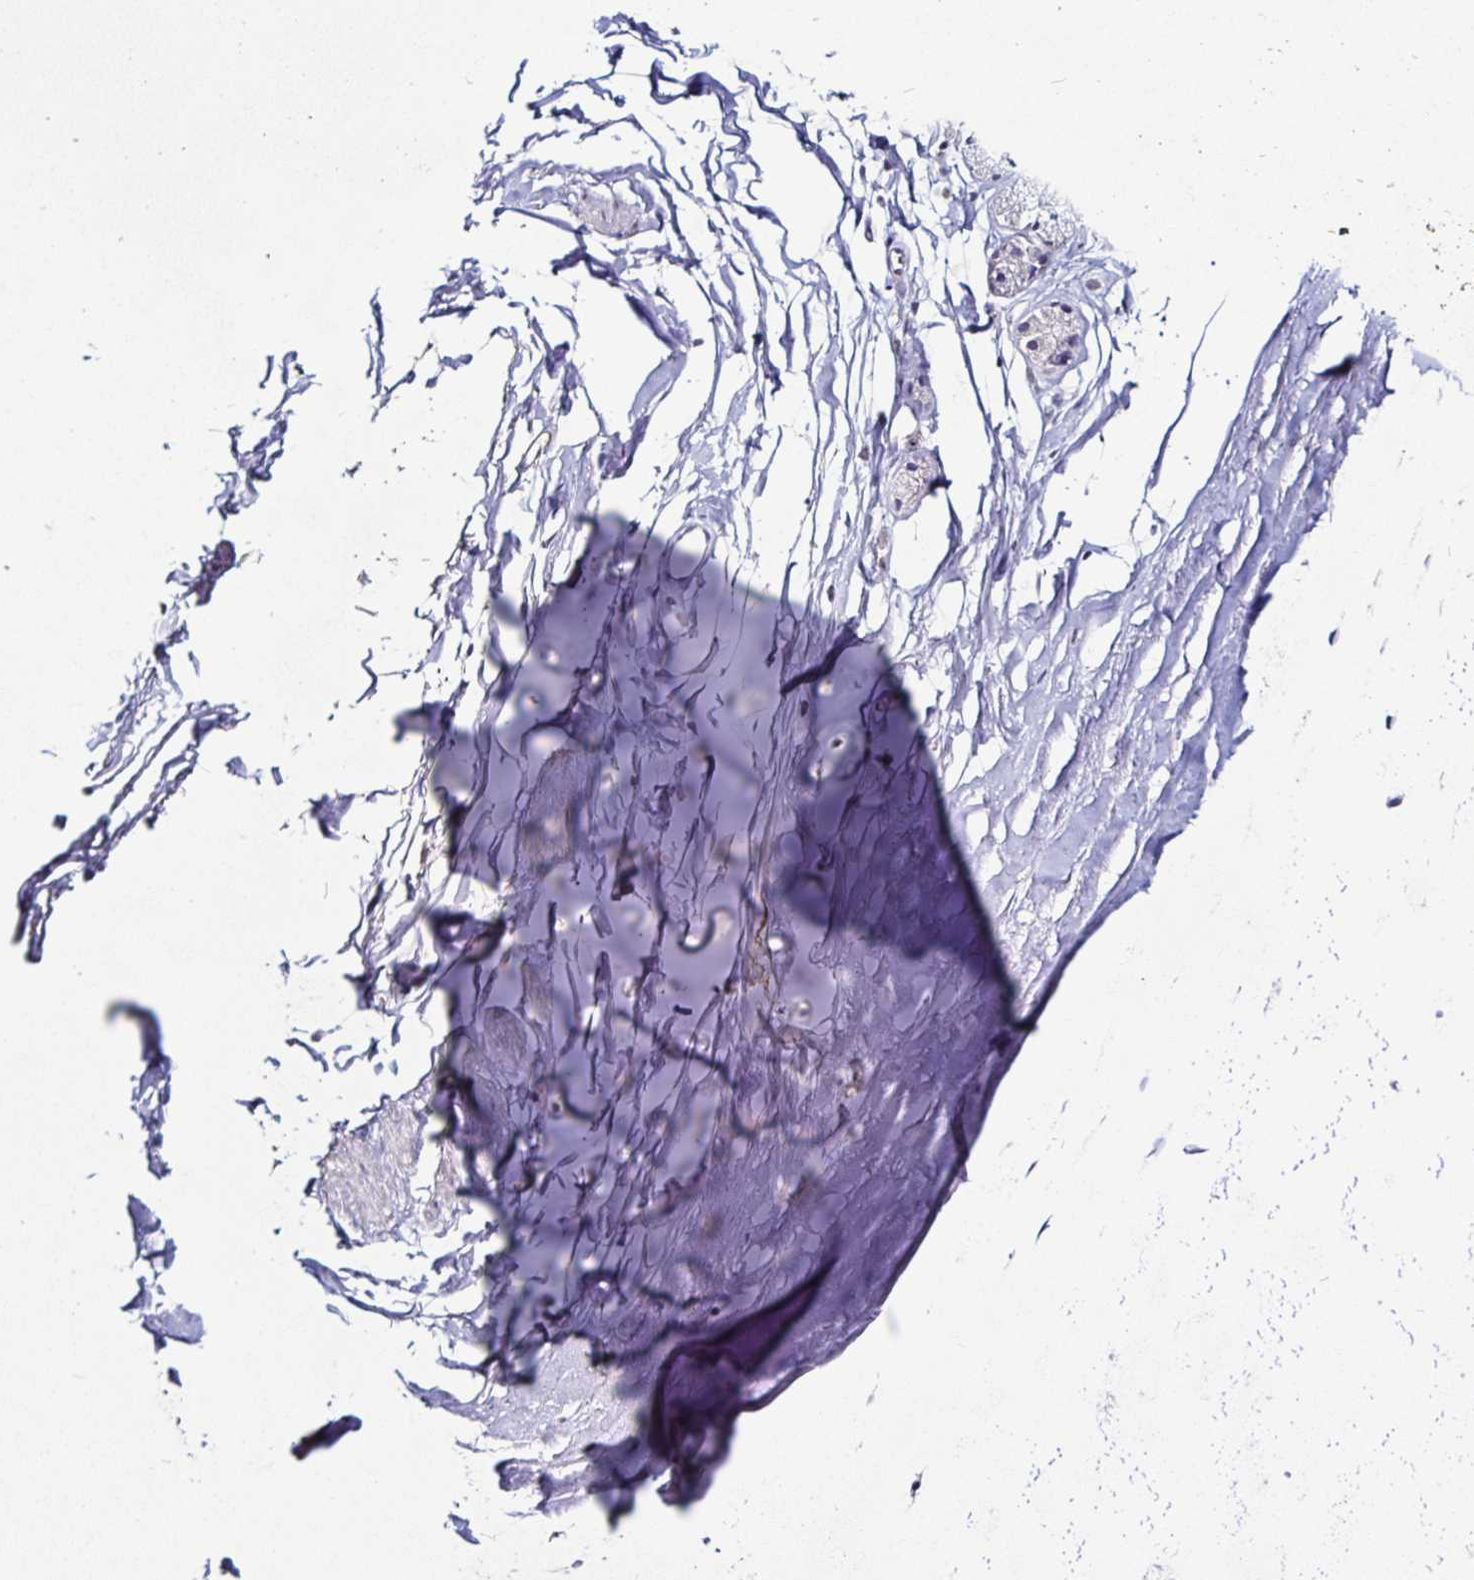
{"staining": {"intensity": "negative", "quantity": "none", "location": "none"}, "tissue": "adipose tissue", "cell_type": "Adipocytes", "image_type": "normal", "snomed": [{"axis": "morphology", "description": "Normal tissue, NOS"}, {"axis": "topography", "description": "Cartilage tissue"}, {"axis": "topography", "description": "Bronchus"}, {"axis": "topography", "description": "Peripheral nerve tissue"}], "caption": "Adipocytes are negative for brown protein staining in unremarkable adipose tissue. The staining was performed using DAB (3,3'-diaminobenzidine) to visualize the protein expression in brown, while the nuclei were stained in blue with hematoxylin (Magnification: 20x).", "gene": "FAIM2", "patient": {"sex": "female", "age": 59}}